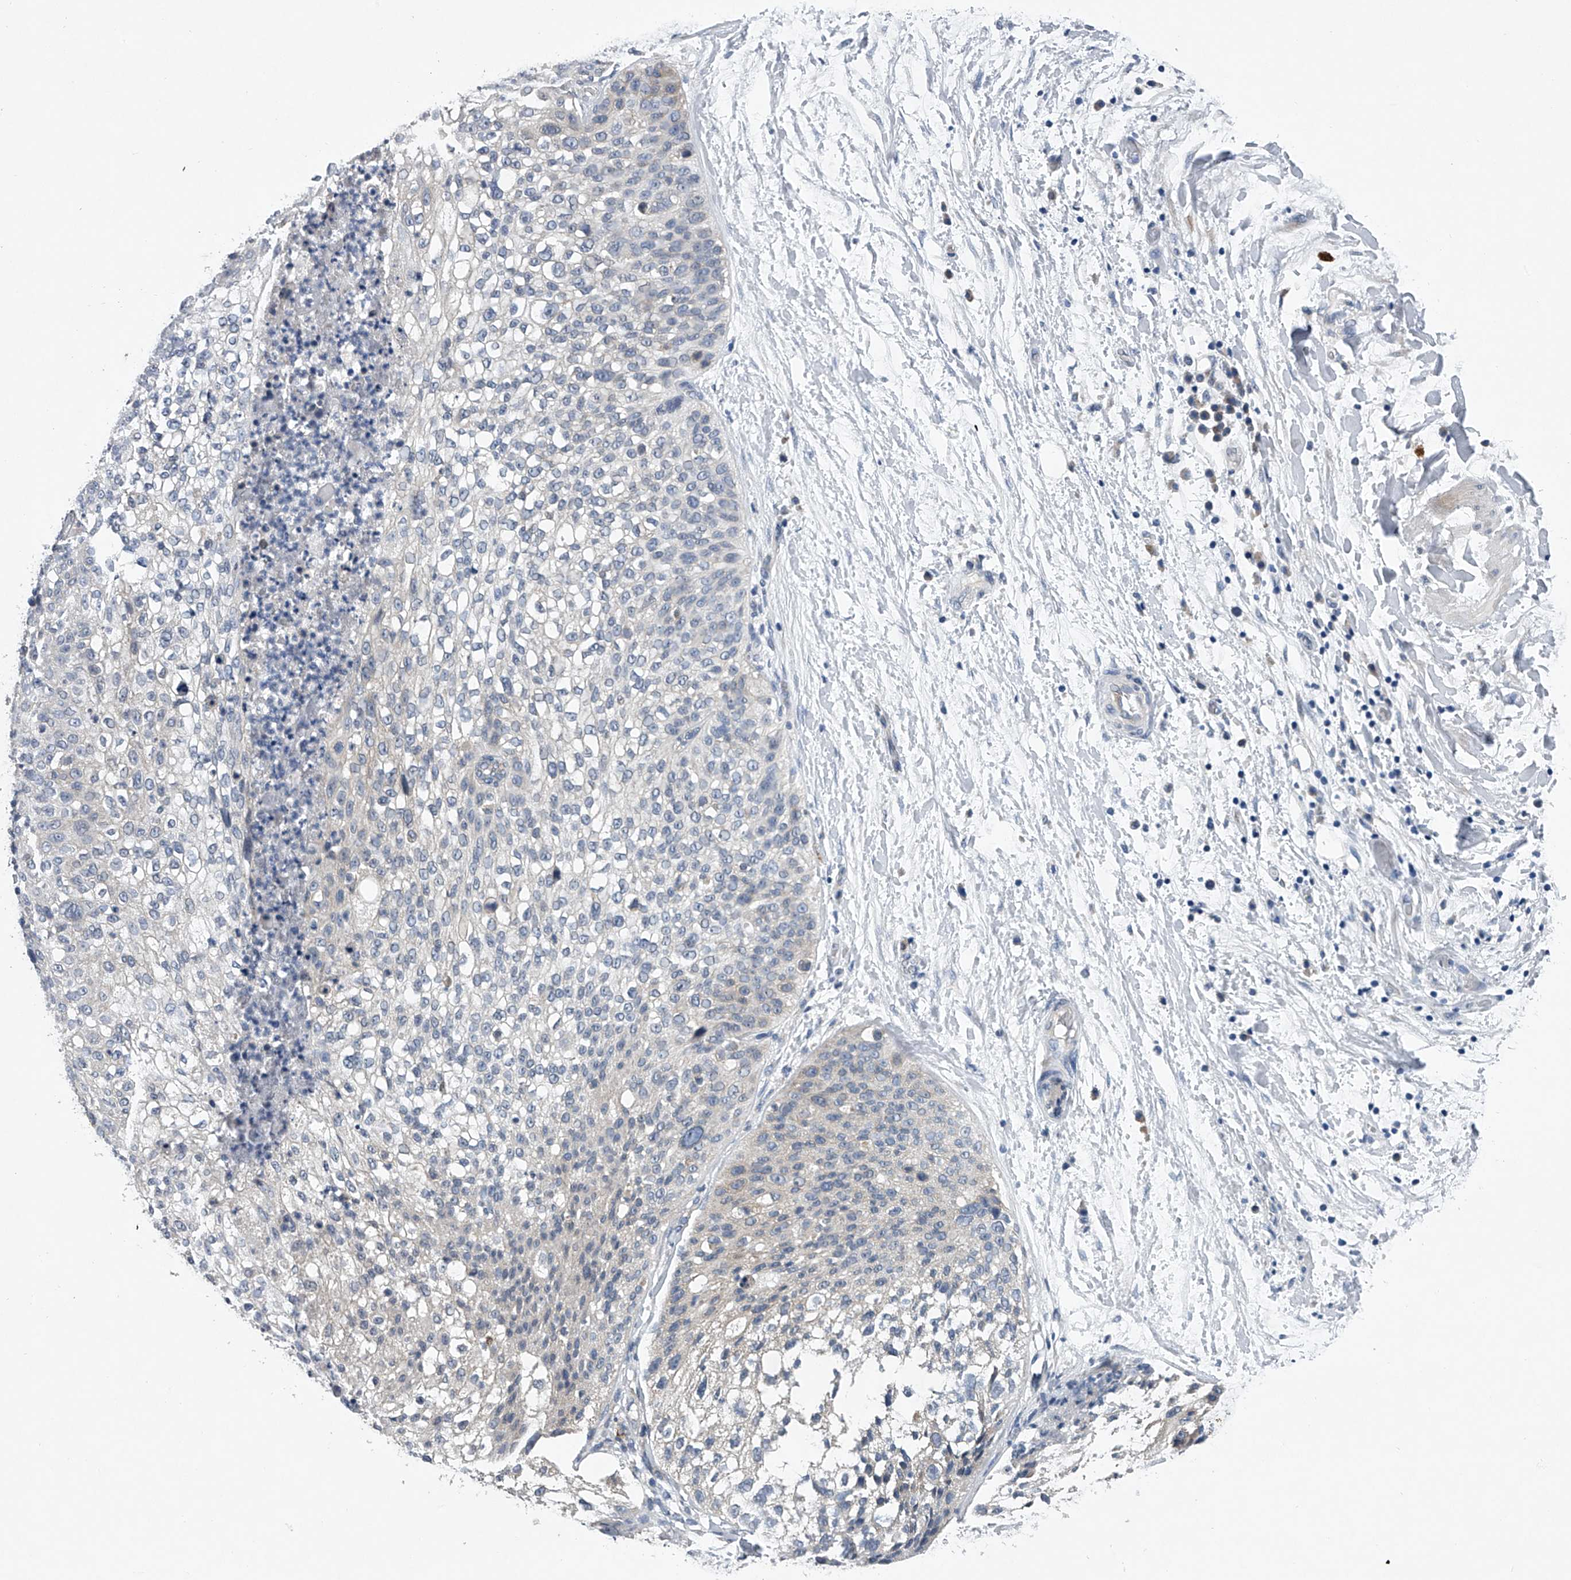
{"staining": {"intensity": "negative", "quantity": "none", "location": "none"}, "tissue": "lung cancer", "cell_type": "Tumor cells", "image_type": "cancer", "snomed": [{"axis": "morphology", "description": "Inflammation, NOS"}, {"axis": "morphology", "description": "Squamous cell carcinoma, NOS"}, {"axis": "topography", "description": "Lymph node"}, {"axis": "topography", "description": "Soft tissue"}, {"axis": "topography", "description": "Lung"}], "caption": "DAB immunohistochemical staining of human squamous cell carcinoma (lung) demonstrates no significant staining in tumor cells. (DAB immunohistochemistry with hematoxylin counter stain).", "gene": "RNF5", "patient": {"sex": "male", "age": 66}}